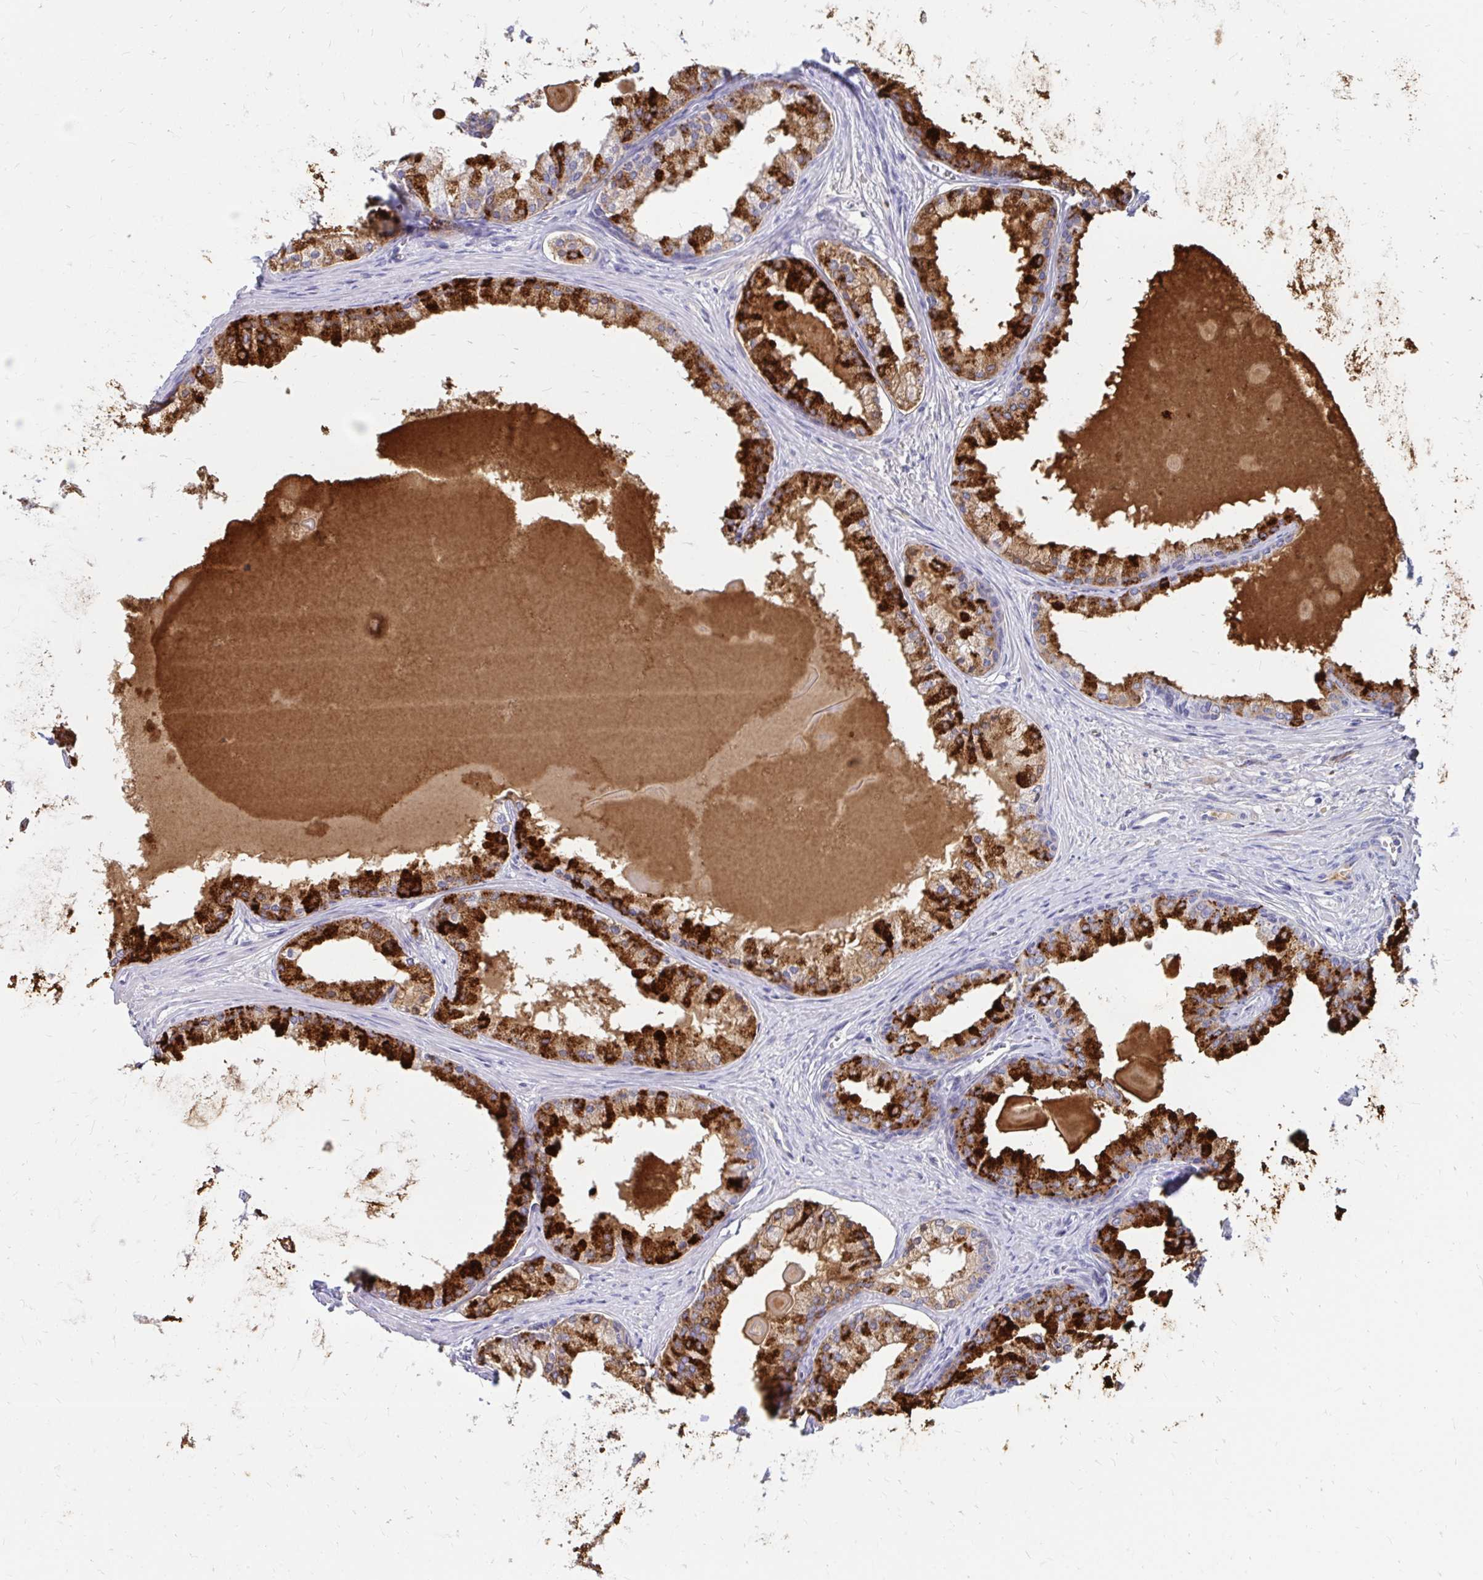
{"staining": {"intensity": "strong", "quantity": ">75%", "location": "cytoplasmic/membranous"}, "tissue": "prostate cancer", "cell_type": "Tumor cells", "image_type": "cancer", "snomed": [{"axis": "morphology", "description": "Adenocarcinoma, High grade"}, {"axis": "topography", "description": "Prostate"}], "caption": "Immunohistochemistry (IHC) histopathology image of human prostate cancer (high-grade adenocarcinoma) stained for a protein (brown), which exhibits high levels of strong cytoplasmic/membranous positivity in approximately >75% of tumor cells.", "gene": "OR10R2", "patient": {"sex": "male", "age": 68}}